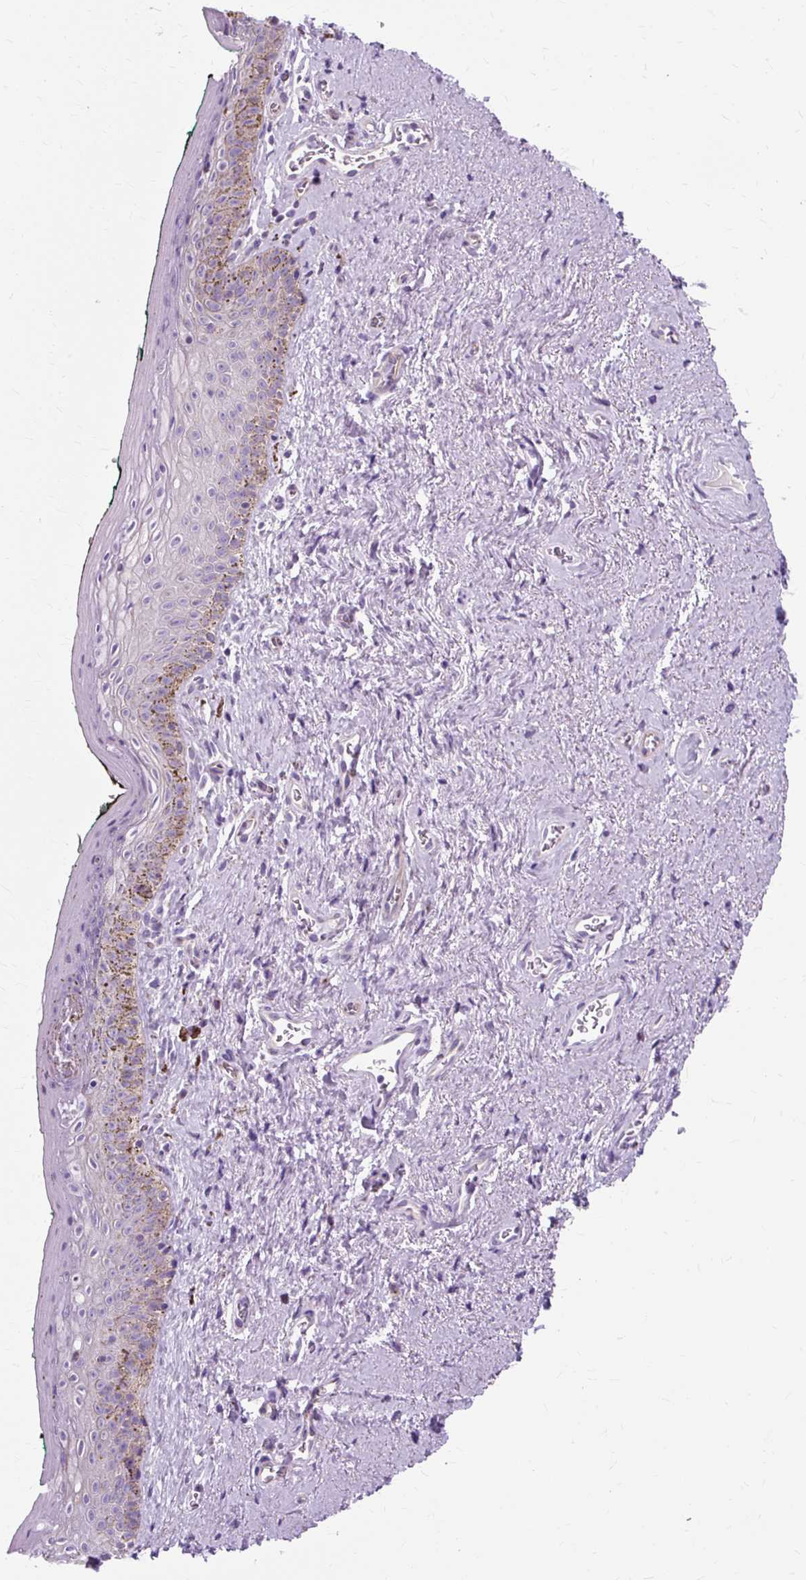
{"staining": {"intensity": "negative", "quantity": "none", "location": "none"}, "tissue": "vagina", "cell_type": "Squamous epithelial cells", "image_type": "normal", "snomed": [{"axis": "morphology", "description": "Normal tissue, NOS"}, {"axis": "topography", "description": "Vulva"}, {"axis": "topography", "description": "Vagina"}, {"axis": "topography", "description": "Peripheral nerve tissue"}], "caption": "Squamous epithelial cells are negative for brown protein staining in normal vagina. The staining was performed using DAB to visualize the protein expression in brown, while the nuclei were stained in blue with hematoxylin (Magnification: 20x).", "gene": "TMEM89", "patient": {"sex": "female", "age": 66}}